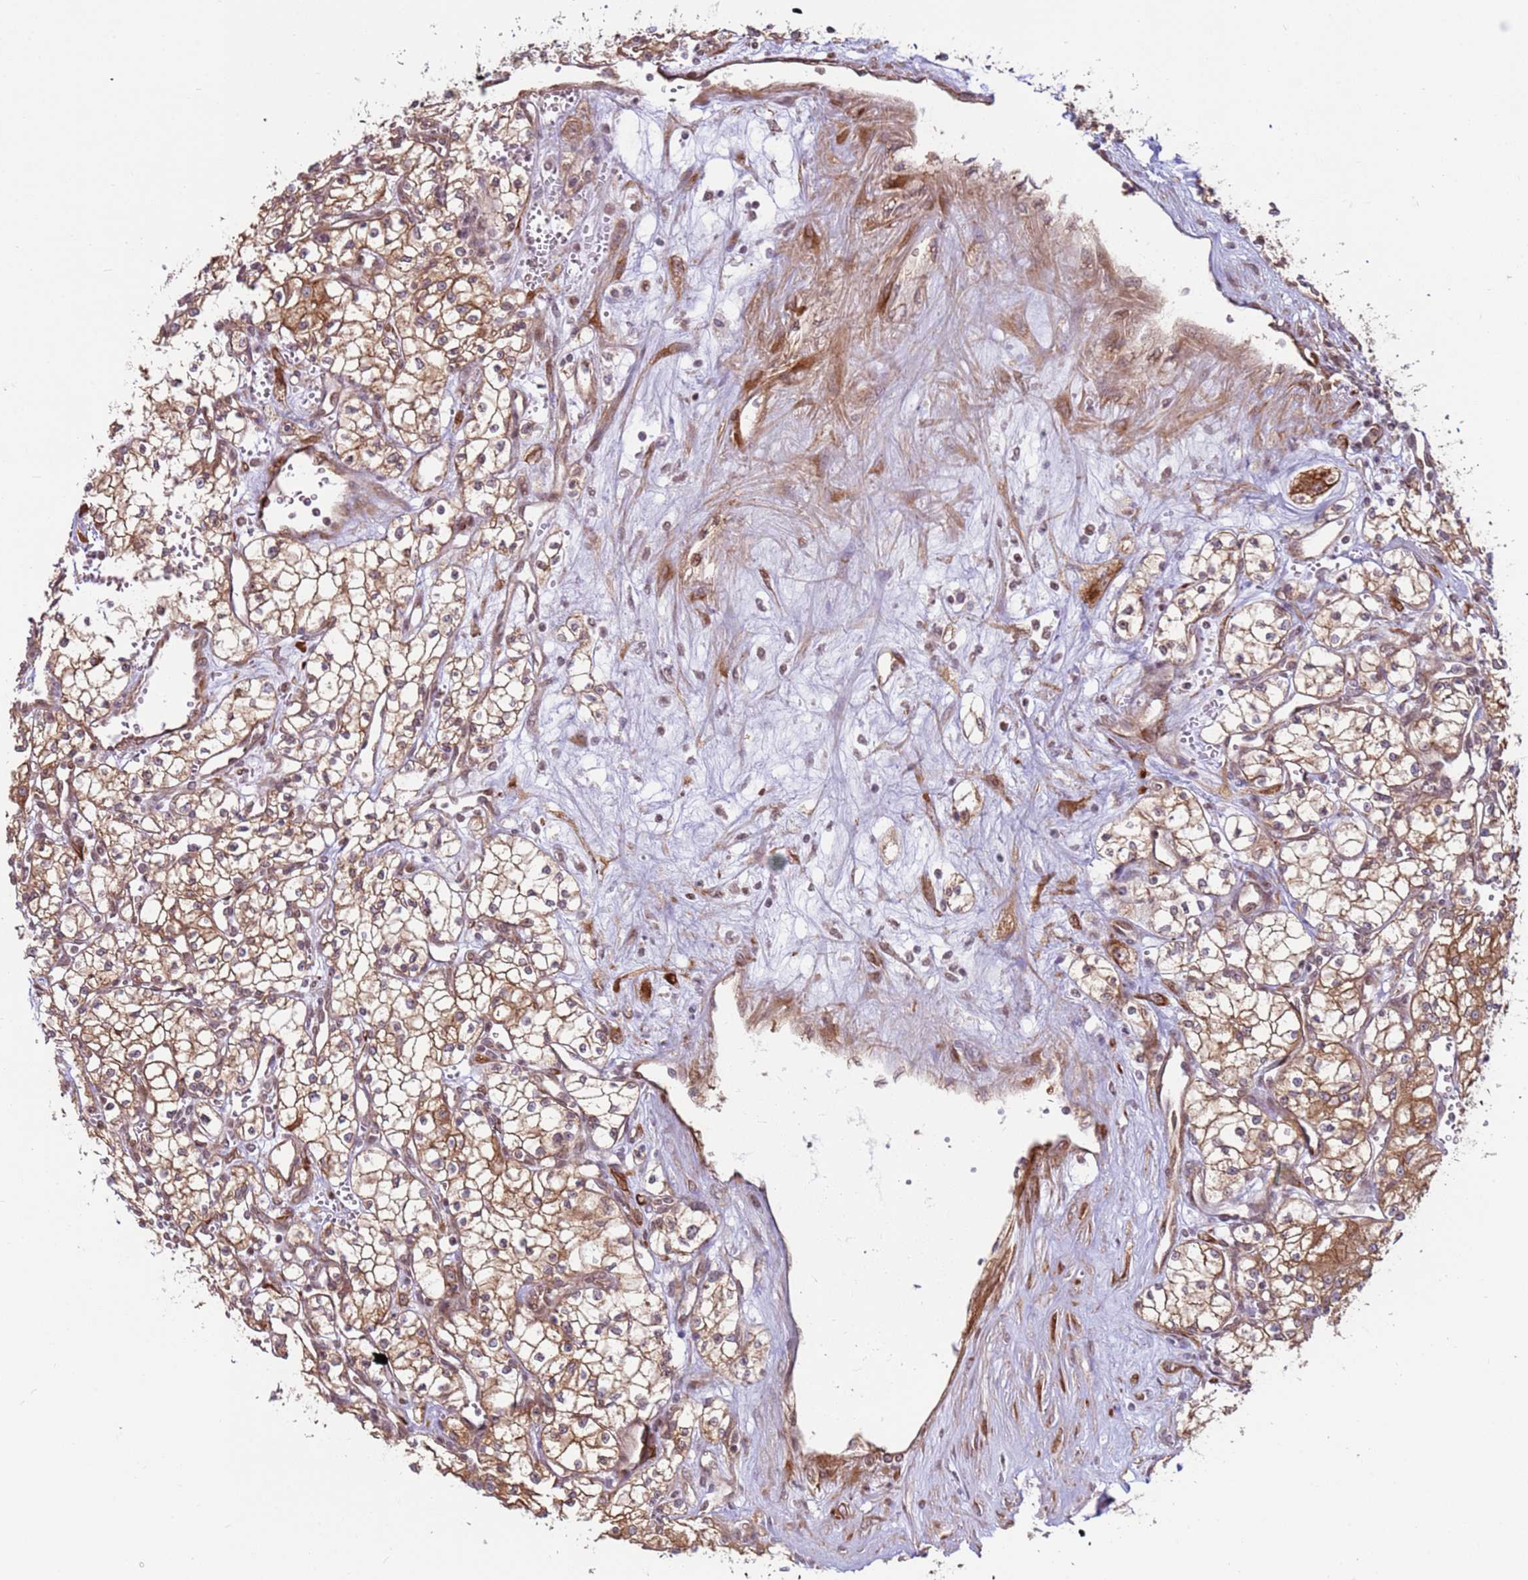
{"staining": {"intensity": "moderate", "quantity": ">75%", "location": "cytoplasmic/membranous"}, "tissue": "renal cancer", "cell_type": "Tumor cells", "image_type": "cancer", "snomed": [{"axis": "morphology", "description": "Adenocarcinoma, NOS"}, {"axis": "topography", "description": "Kidney"}], "caption": "An image of renal adenocarcinoma stained for a protein reveals moderate cytoplasmic/membranous brown staining in tumor cells.", "gene": "DCAF4", "patient": {"sex": "male", "age": 59}}